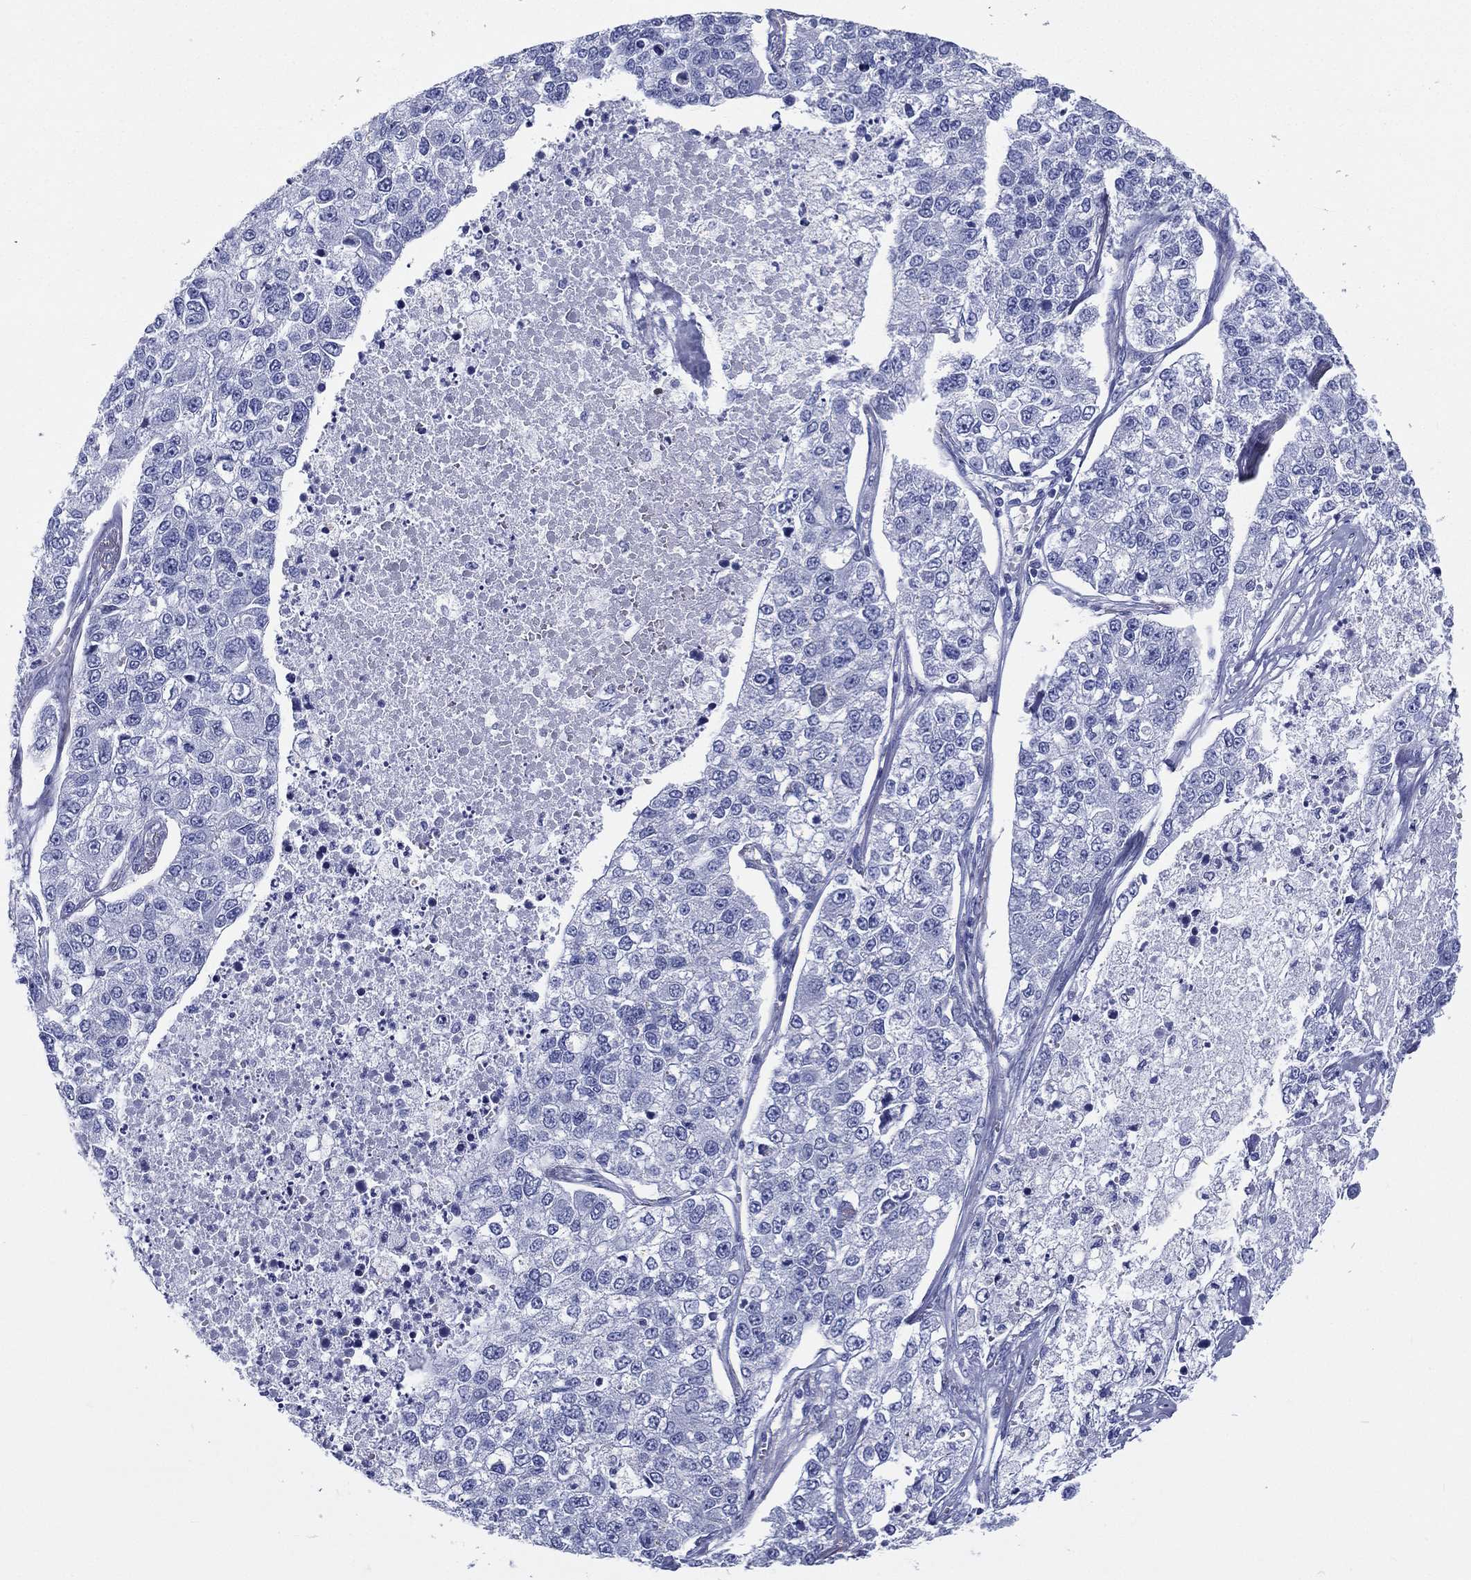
{"staining": {"intensity": "negative", "quantity": "none", "location": "none"}, "tissue": "lung cancer", "cell_type": "Tumor cells", "image_type": "cancer", "snomed": [{"axis": "morphology", "description": "Adenocarcinoma, NOS"}, {"axis": "topography", "description": "Lung"}], "caption": "There is no significant positivity in tumor cells of adenocarcinoma (lung).", "gene": "RSPH4A", "patient": {"sex": "male", "age": 49}}